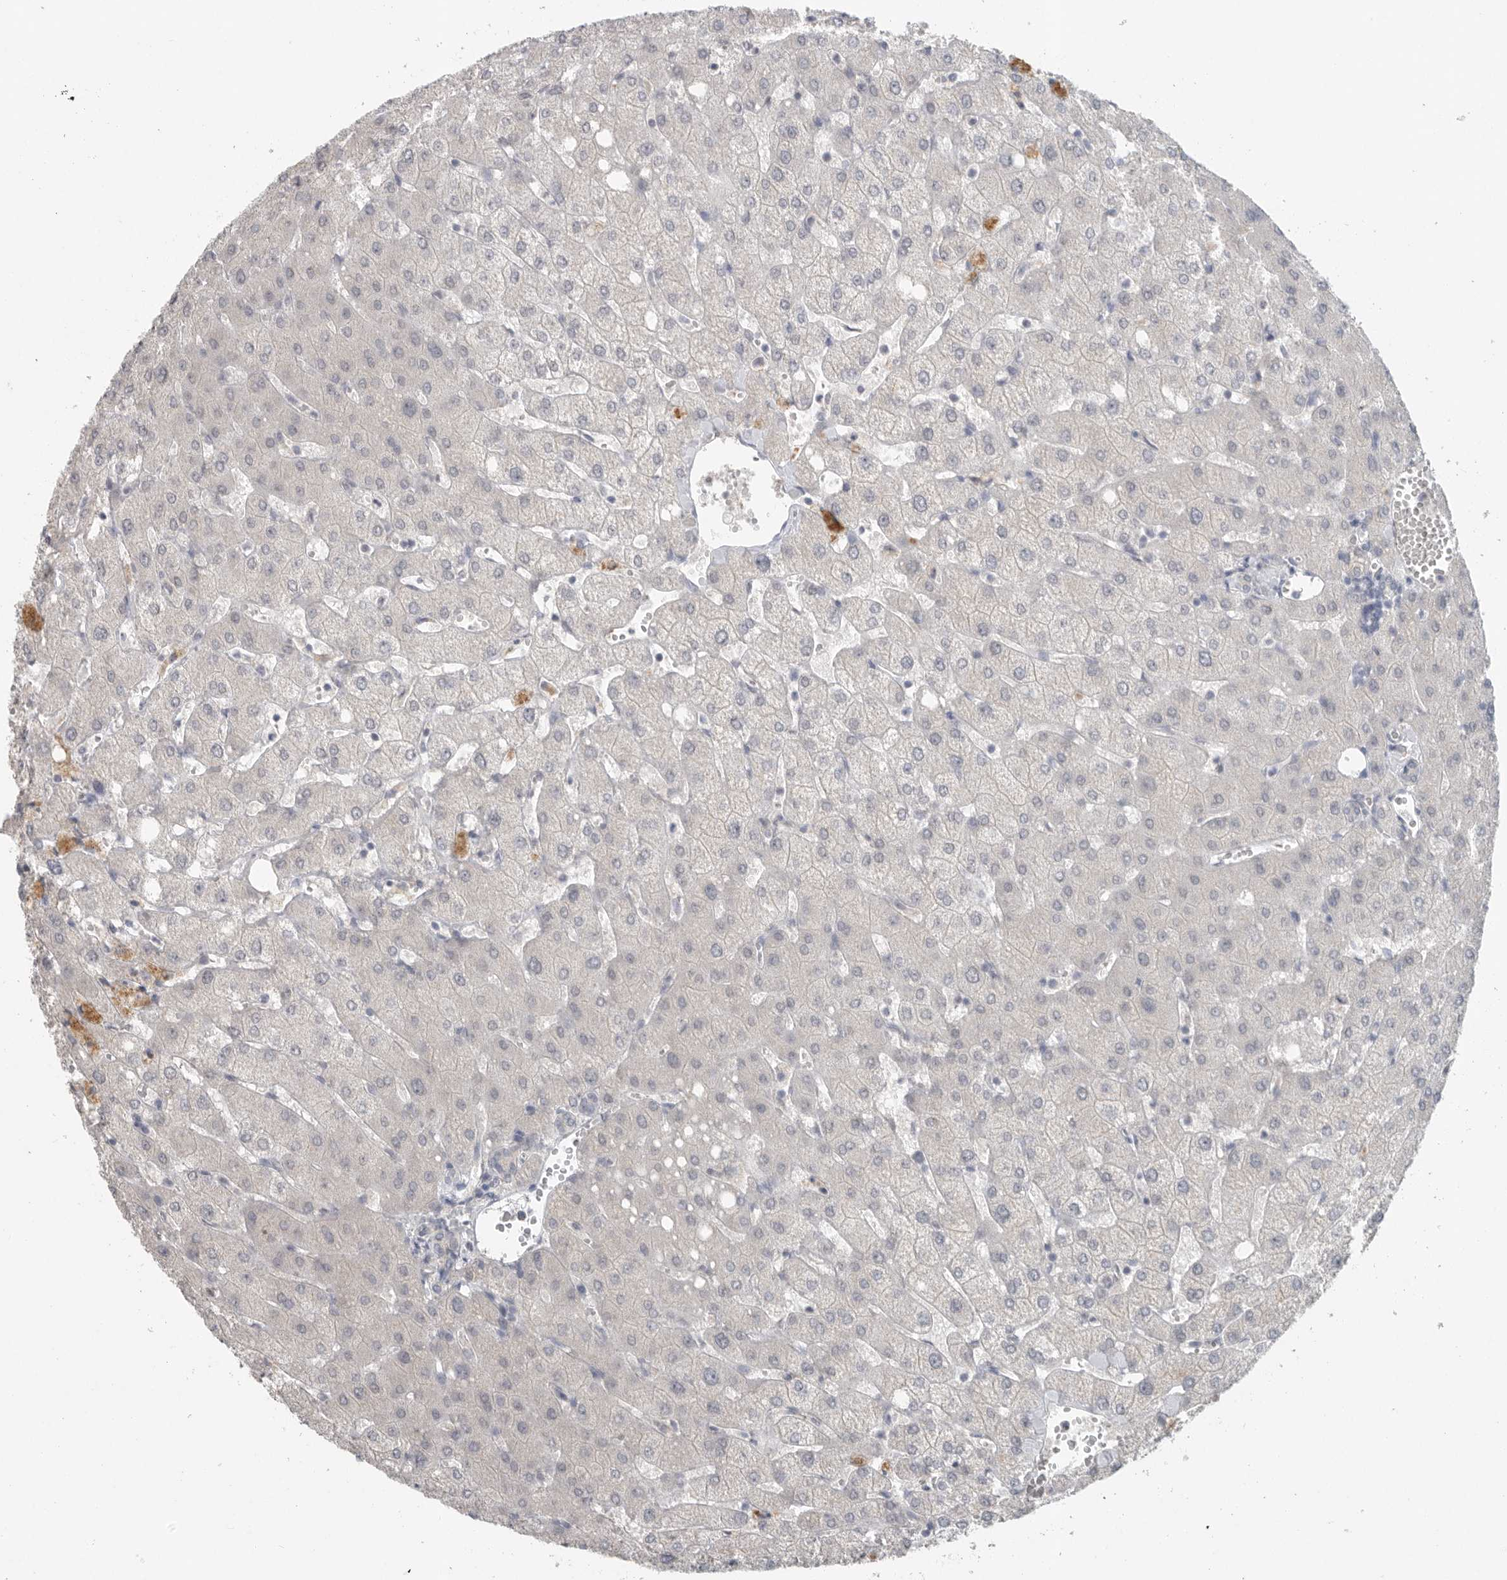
{"staining": {"intensity": "negative", "quantity": "none", "location": "none"}, "tissue": "liver", "cell_type": "Cholangiocytes", "image_type": "normal", "snomed": [{"axis": "morphology", "description": "Normal tissue, NOS"}, {"axis": "topography", "description": "Liver"}], "caption": "Immunohistochemistry (IHC) photomicrograph of unremarkable liver stained for a protein (brown), which shows no positivity in cholangiocytes. (DAB (3,3'-diaminobenzidine) immunohistochemistry visualized using brightfield microscopy, high magnification).", "gene": "REG4", "patient": {"sex": "female", "age": 54}}